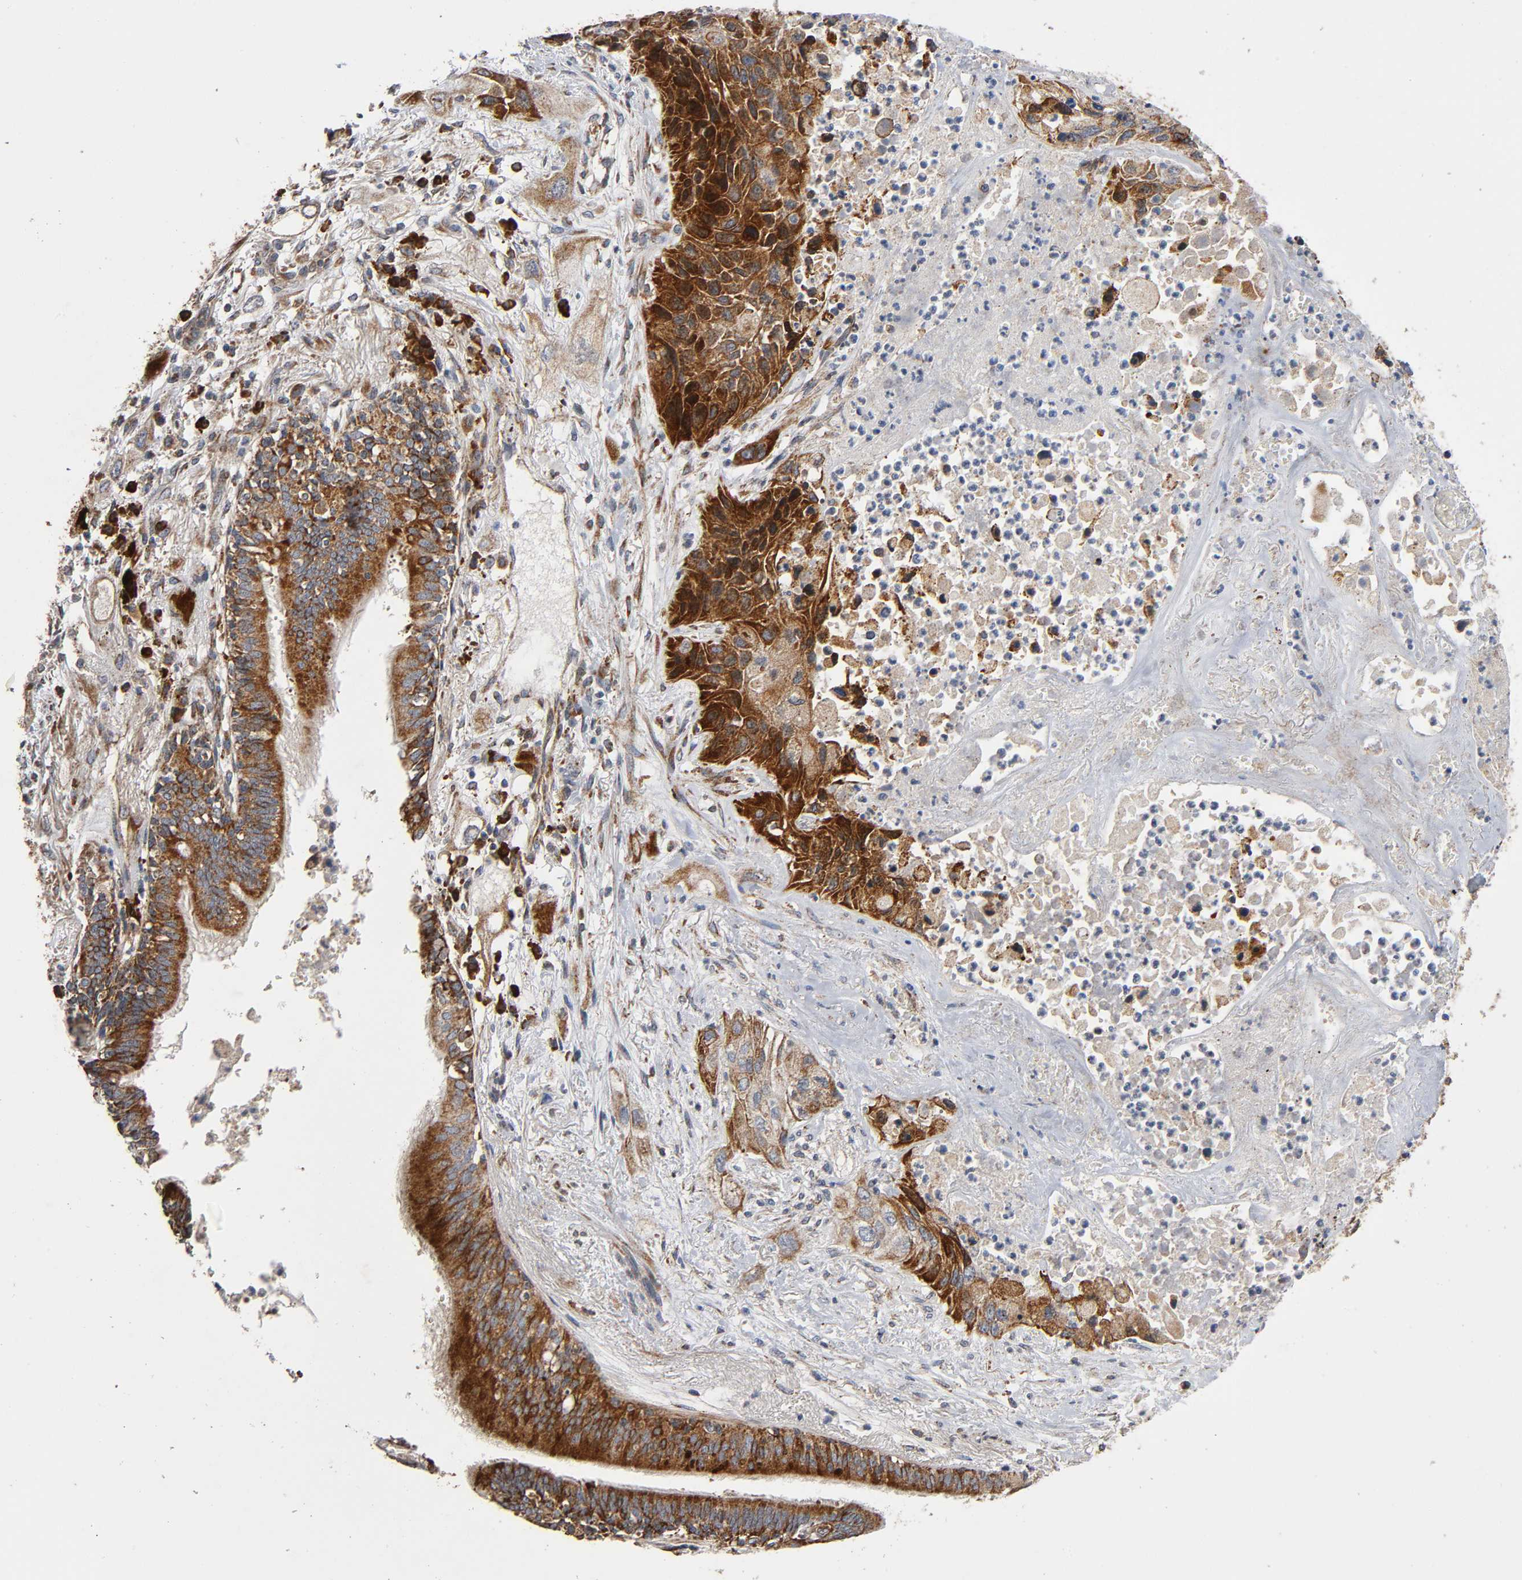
{"staining": {"intensity": "strong", "quantity": "25%-75%", "location": "cytoplasmic/membranous"}, "tissue": "lung cancer", "cell_type": "Tumor cells", "image_type": "cancer", "snomed": [{"axis": "morphology", "description": "Squamous cell carcinoma, NOS"}, {"axis": "topography", "description": "Lung"}], "caption": "Lung cancer (squamous cell carcinoma) tissue displays strong cytoplasmic/membranous staining in about 25%-75% of tumor cells", "gene": "MAP3K1", "patient": {"sex": "female", "age": 76}}